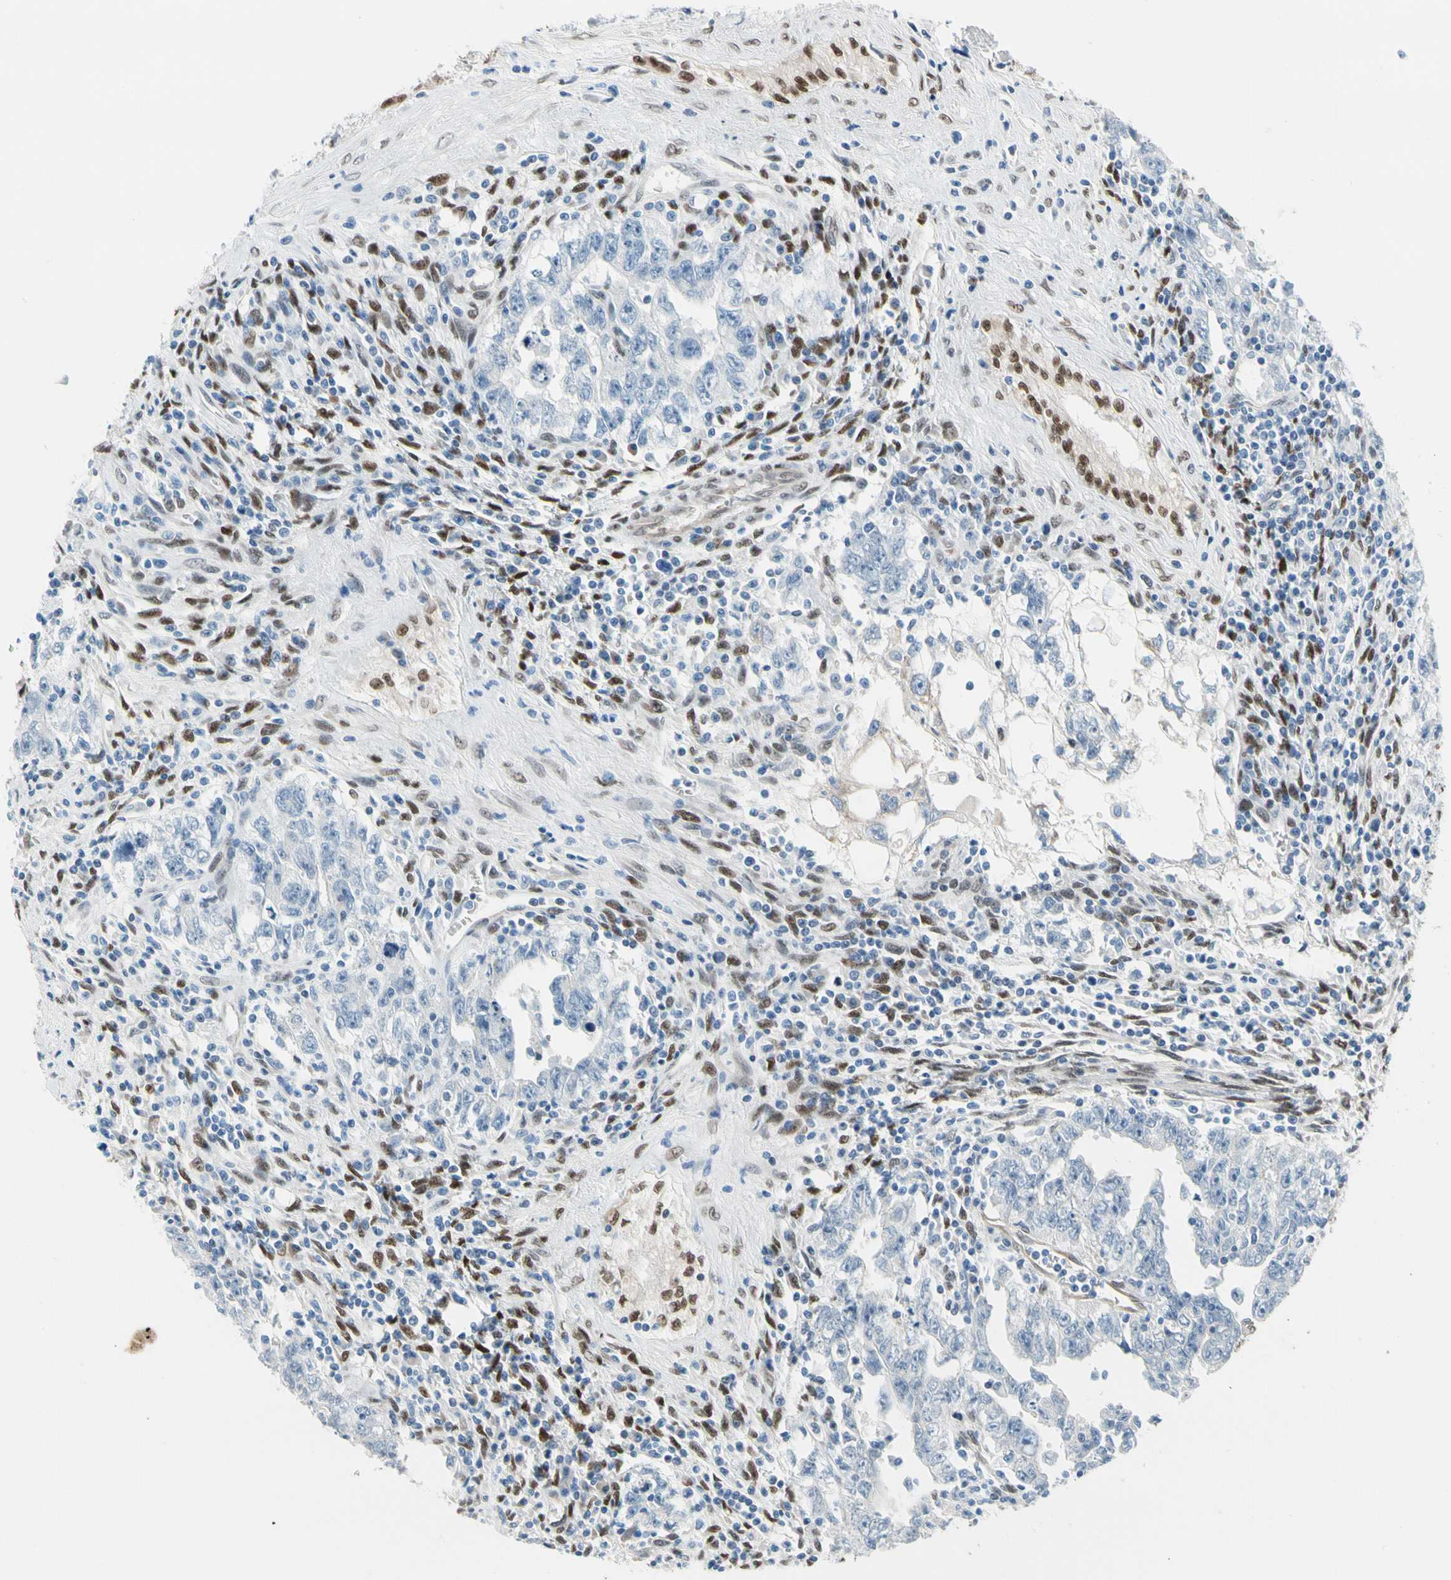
{"staining": {"intensity": "negative", "quantity": "none", "location": "none"}, "tissue": "testis cancer", "cell_type": "Tumor cells", "image_type": "cancer", "snomed": [{"axis": "morphology", "description": "Carcinoma, Embryonal, NOS"}, {"axis": "topography", "description": "Testis"}], "caption": "Tumor cells are negative for protein expression in human embryonal carcinoma (testis). The staining was performed using DAB (3,3'-diaminobenzidine) to visualize the protein expression in brown, while the nuclei were stained in blue with hematoxylin (Magnification: 20x).", "gene": "NFIA", "patient": {"sex": "male", "age": 28}}